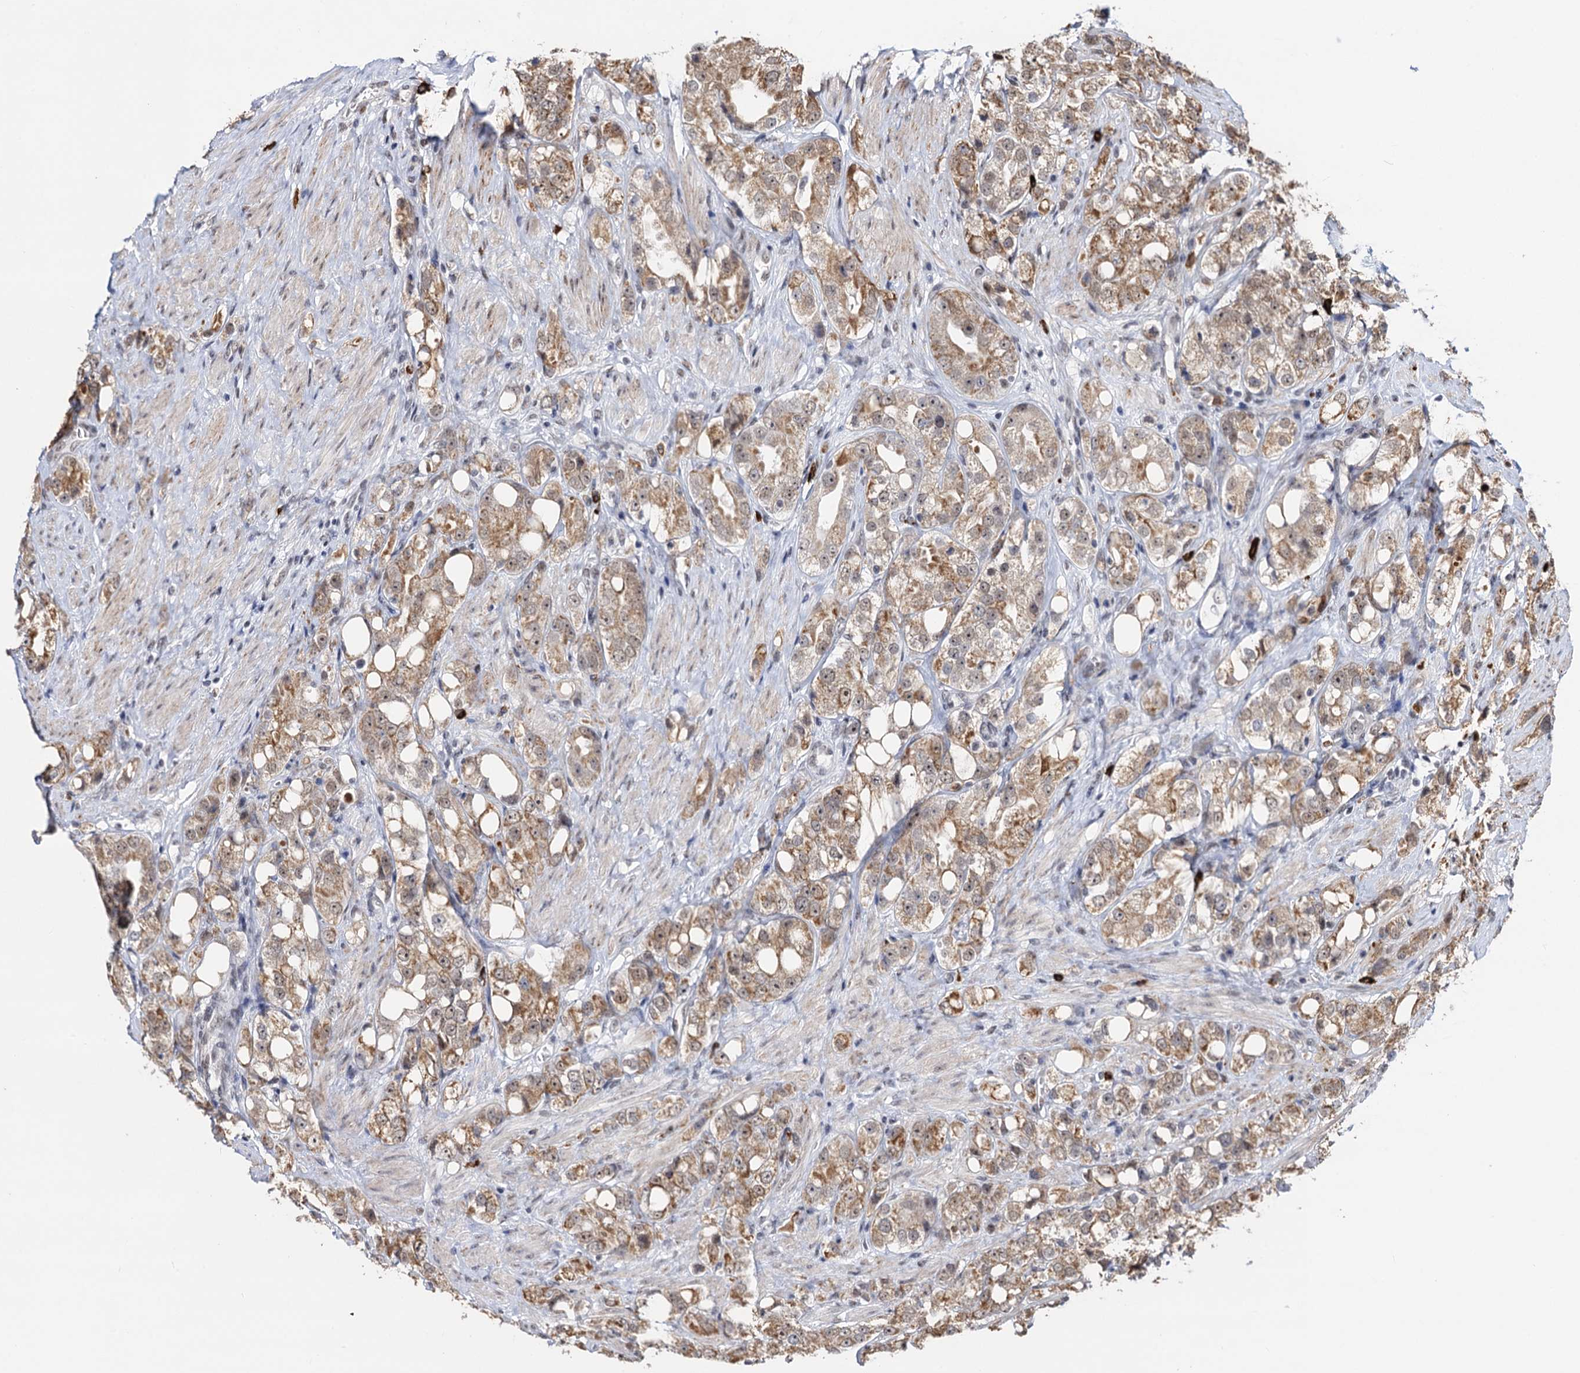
{"staining": {"intensity": "moderate", "quantity": ">75%", "location": "cytoplasmic/membranous"}, "tissue": "prostate cancer", "cell_type": "Tumor cells", "image_type": "cancer", "snomed": [{"axis": "morphology", "description": "Adenocarcinoma, NOS"}, {"axis": "topography", "description": "Prostate"}], "caption": "An image of adenocarcinoma (prostate) stained for a protein reveals moderate cytoplasmic/membranous brown staining in tumor cells. The staining was performed using DAB, with brown indicating positive protein expression. Nuclei are stained blue with hematoxylin.", "gene": "SFSWAP", "patient": {"sex": "male", "age": 79}}